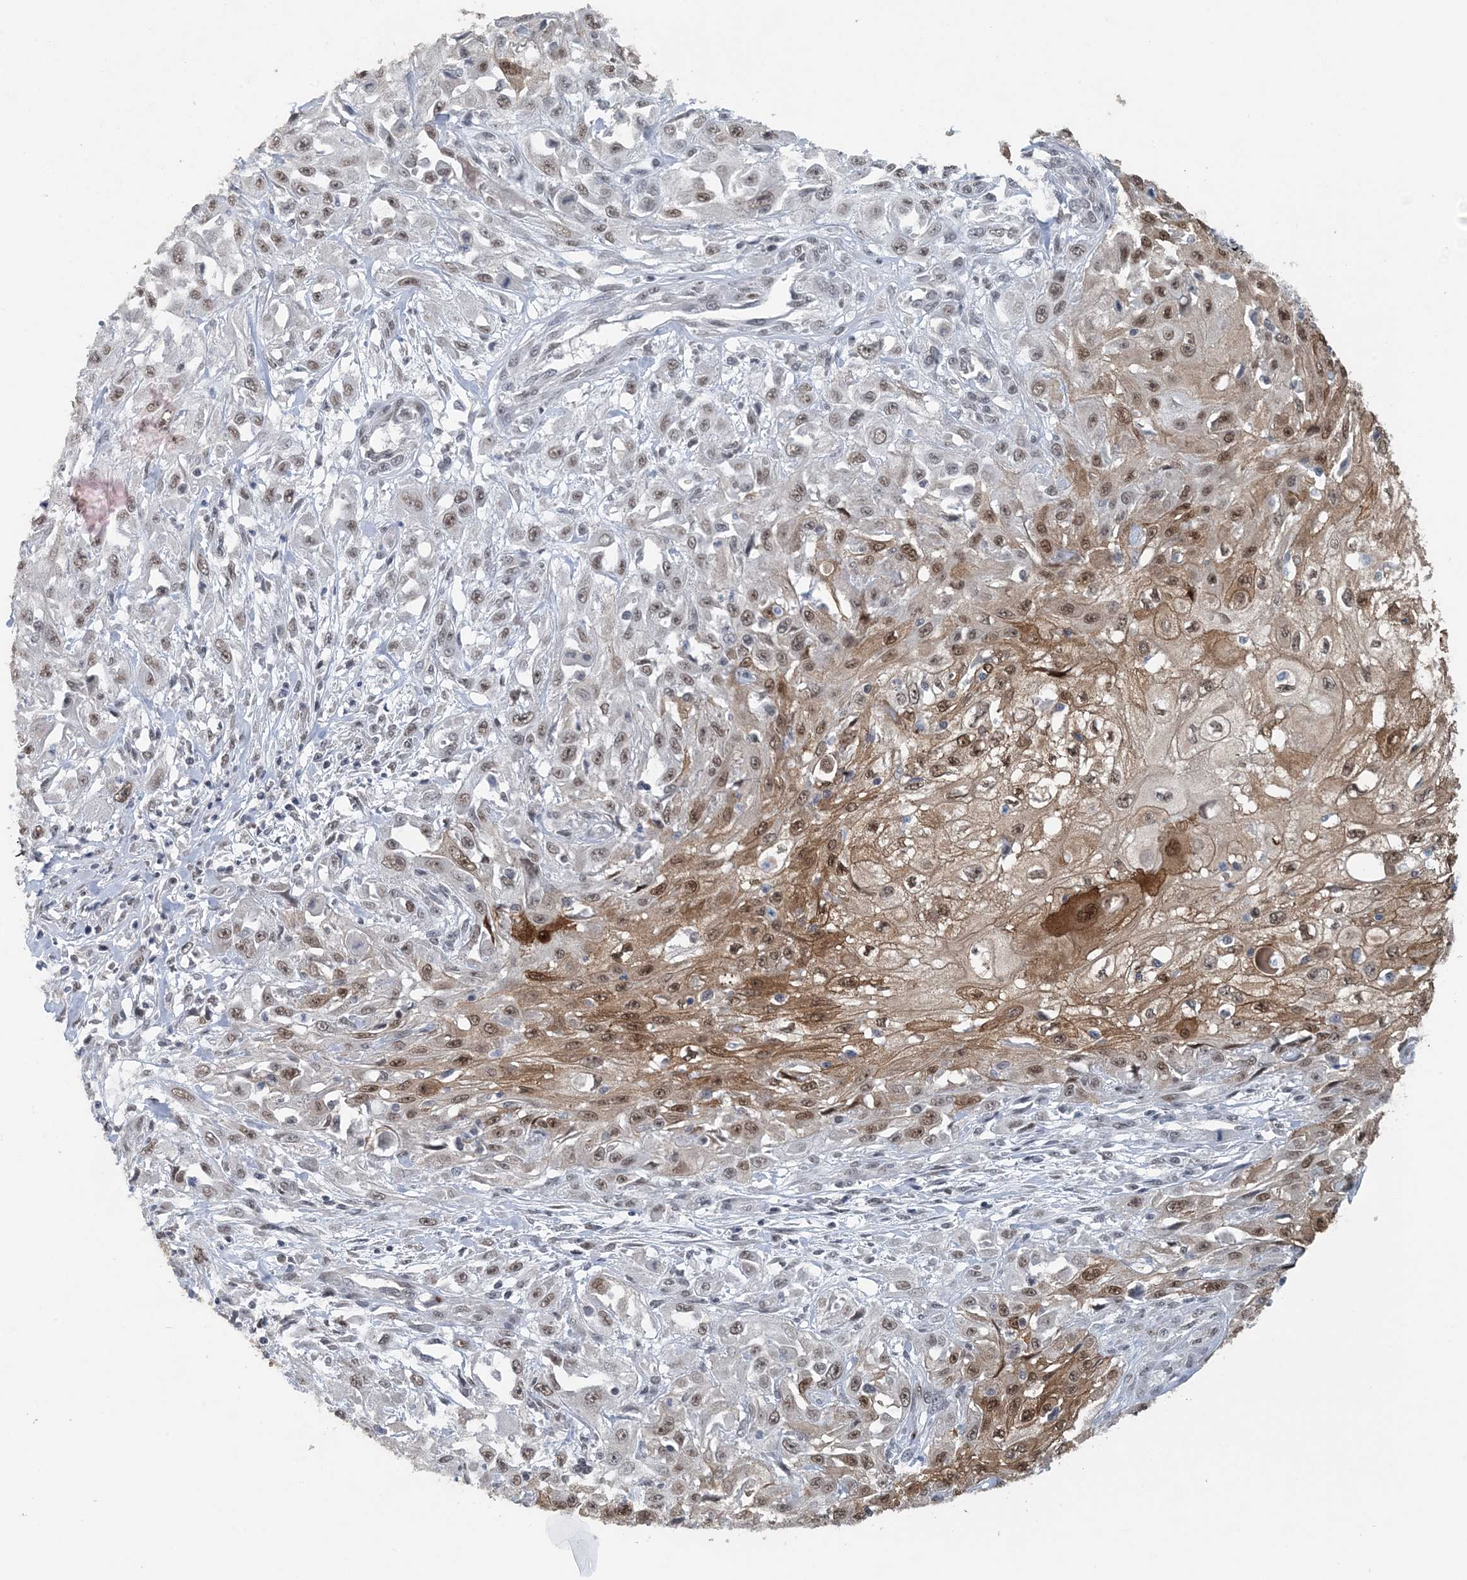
{"staining": {"intensity": "moderate", "quantity": "25%-75%", "location": "cytoplasmic/membranous,nuclear"}, "tissue": "skin cancer", "cell_type": "Tumor cells", "image_type": "cancer", "snomed": [{"axis": "morphology", "description": "Squamous cell carcinoma, NOS"}, {"axis": "morphology", "description": "Squamous cell carcinoma, metastatic, NOS"}, {"axis": "topography", "description": "Skin"}, {"axis": "topography", "description": "Lymph node"}], "caption": "A high-resolution micrograph shows immunohistochemistry (IHC) staining of skin cancer, which reveals moderate cytoplasmic/membranous and nuclear expression in about 25%-75% of tumor cells.", "gene": "MBD2", "patient": {"sex": "male", "age": 75}}